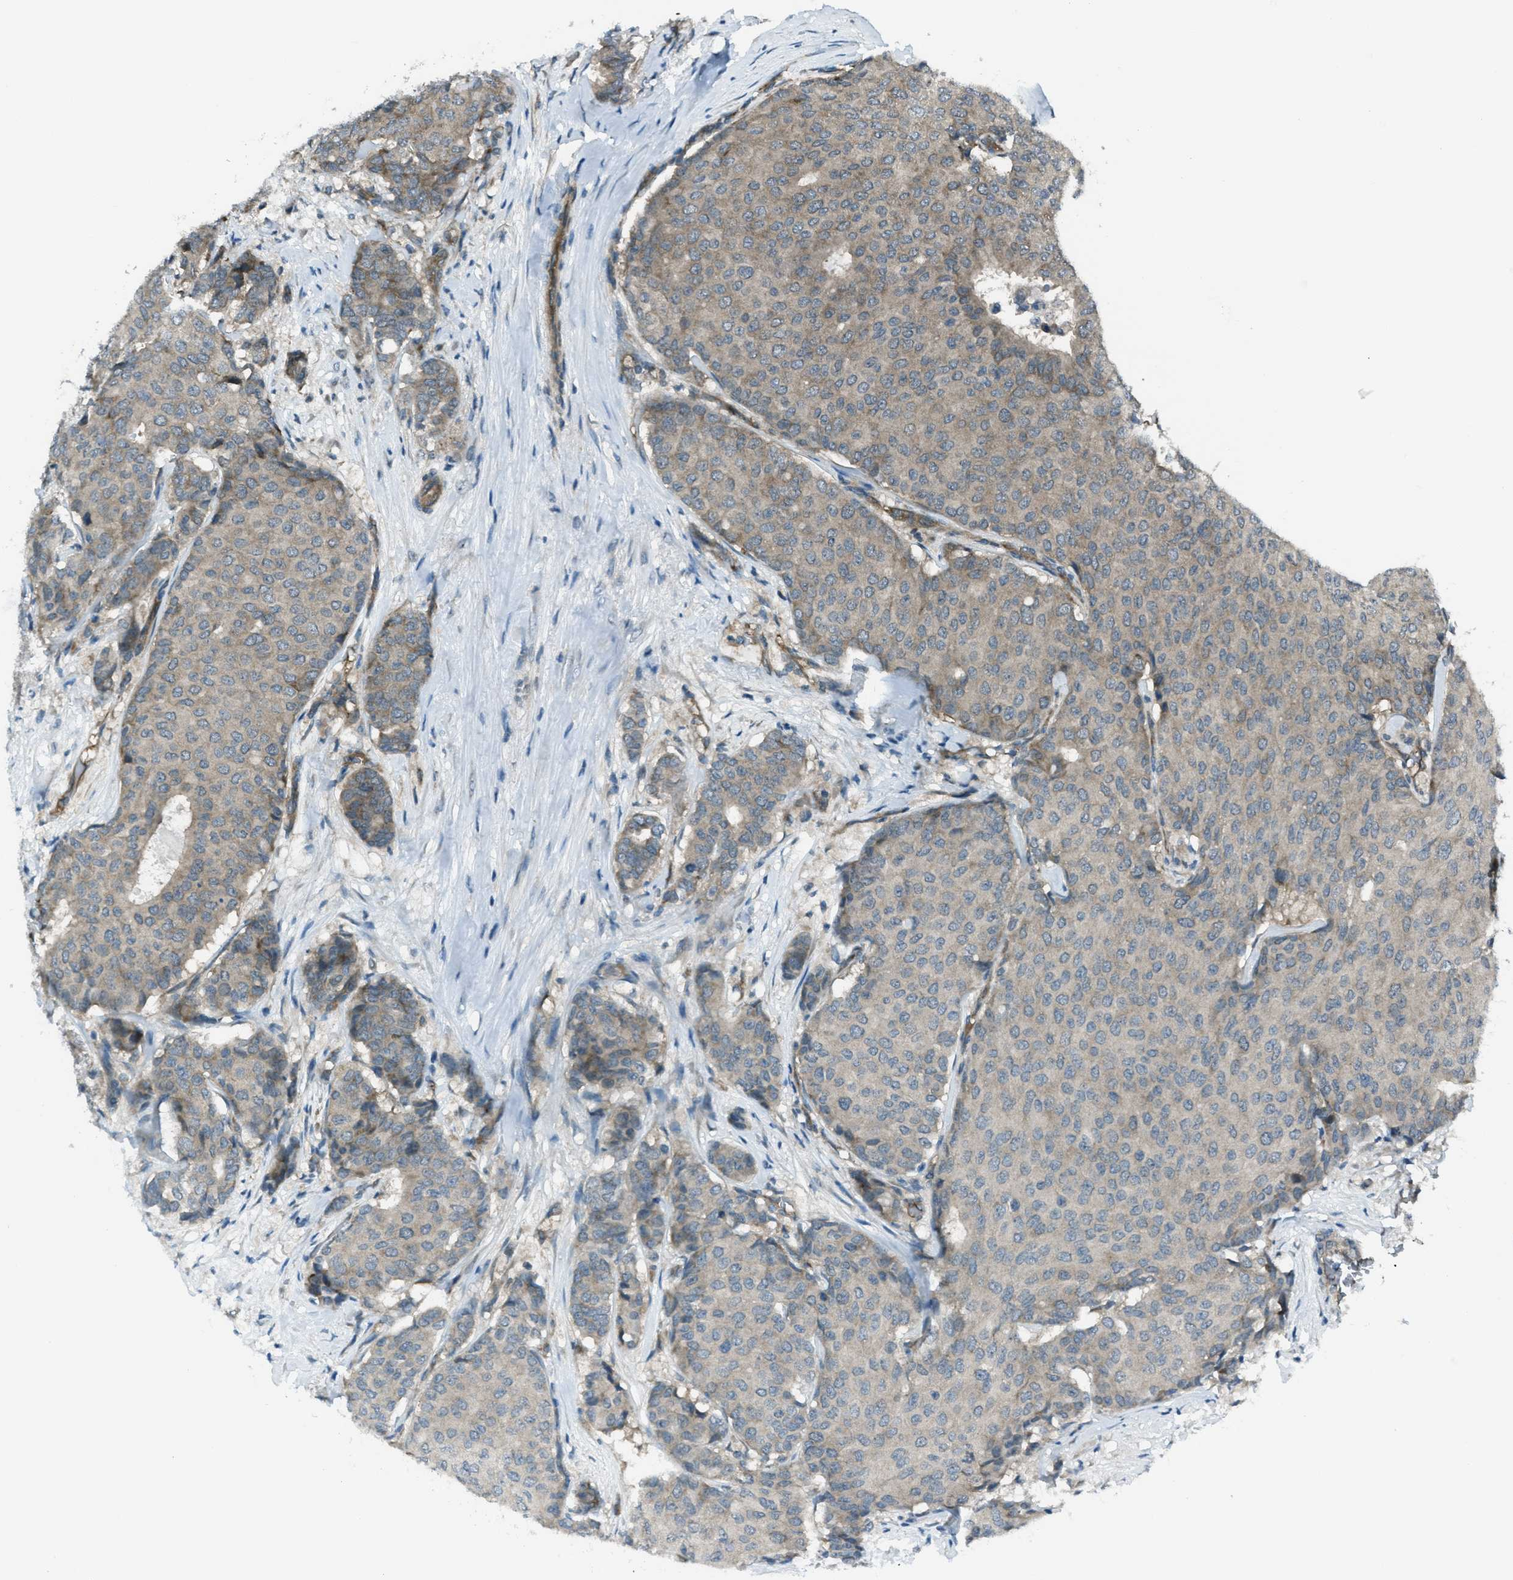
{"staining": {"intensity": "weak", "quantity": ">75%", "location": "cytoplasmic/membranous"}, "tissue": "breast cancer", "cell_type": "Tumor cells", "image_type": "cancer", "snomed": [{"axis": "morphology", "description": "Duct carcinoma"}, {"axis": "topography", "description": "Breast"}], "caption": "A brown stain shows weak cytoplasmic/membranous expression of a protein in breast infiltrating ductal carcinoma tumor cells. Nuclei are stained in blue.", "gene": "ASAP2", "patient": {"sex": "female", "age": 75}}